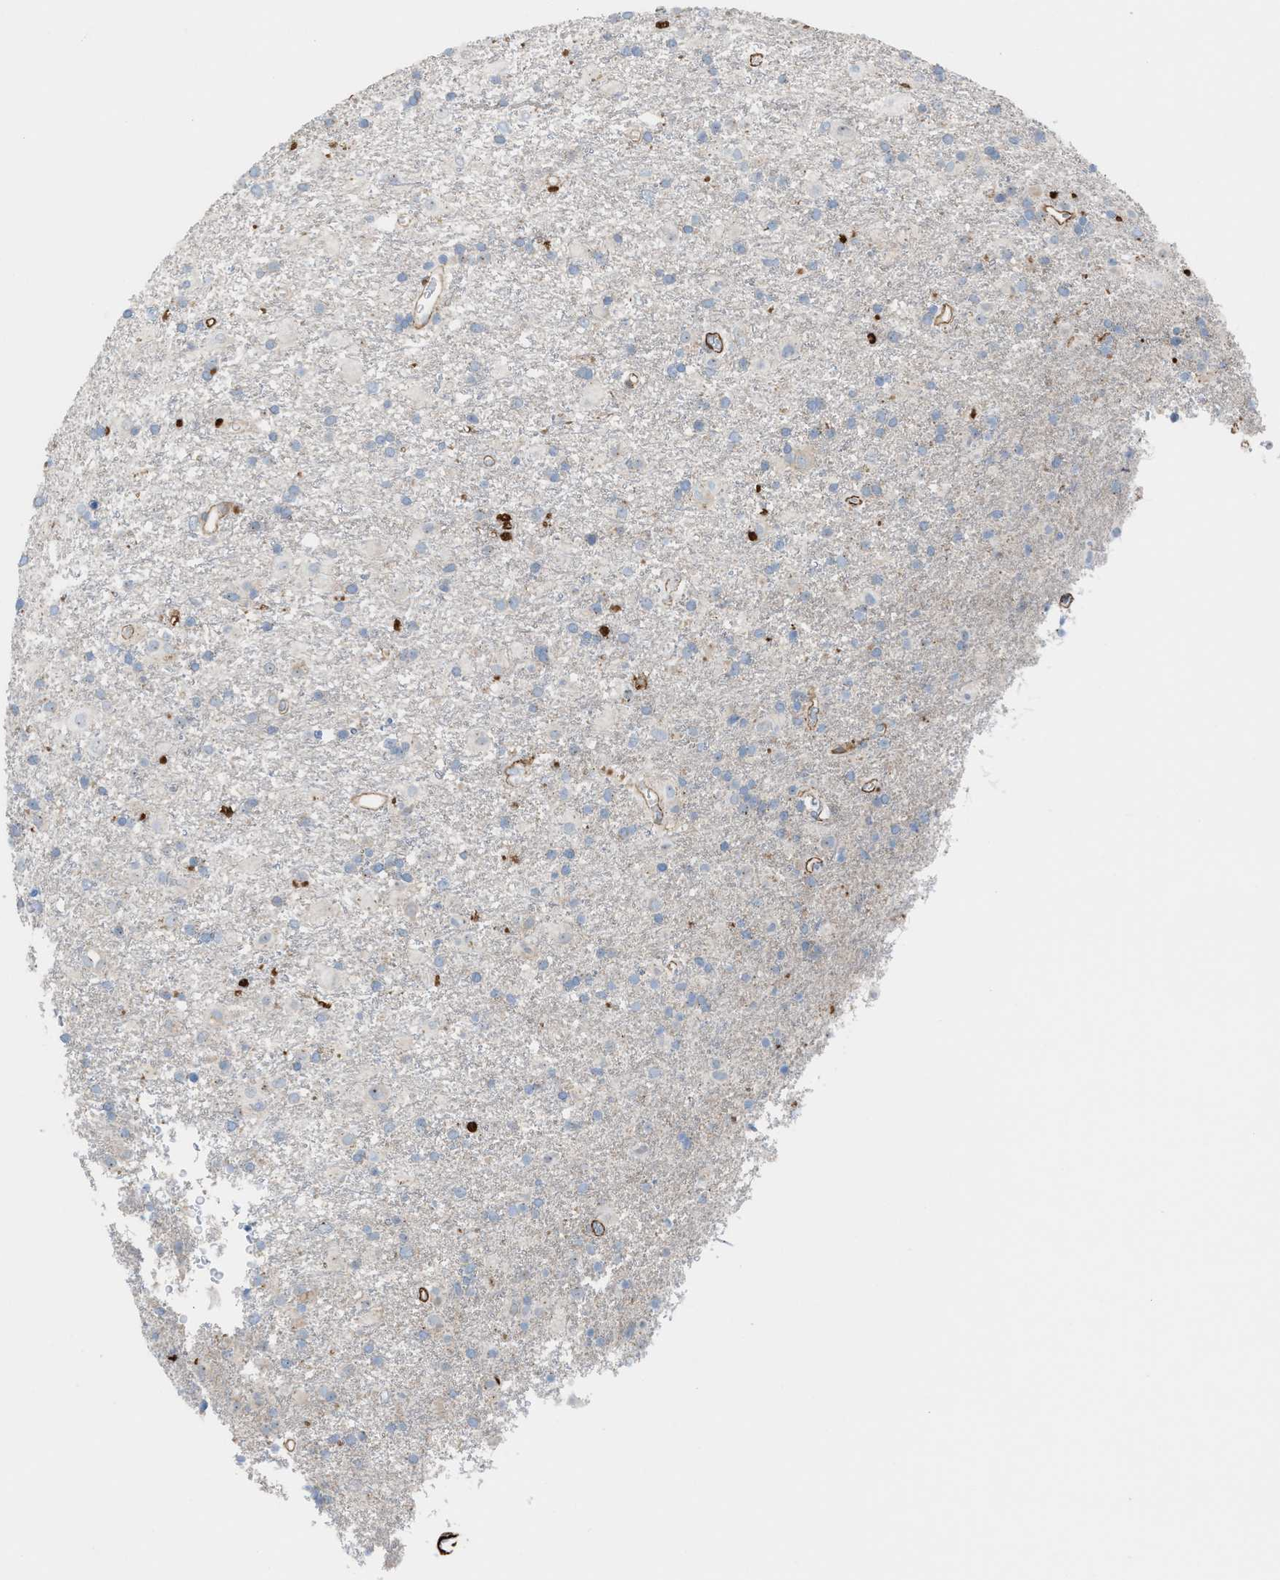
{"staining": {"intensity": "negative", "quantity": "none", "location": "none"}, "tissue": "glioma", "cell_type": "Tumor cells", "image_type": "cancer", "snomed": [{"axis": "morphology", "description": "Glioma, malignant, Low grade"}, {"axis": "topography", "description": "Brain"}], "caption": "High magnification brightfield microscopy of low-grade glioma (malignant) stained with DAB (brown) and counterstained with hematoxylin (blue): tumor cells show no significant expression.", "gene": "NQO2", "patient": {"sex": "male", "age": 65}}